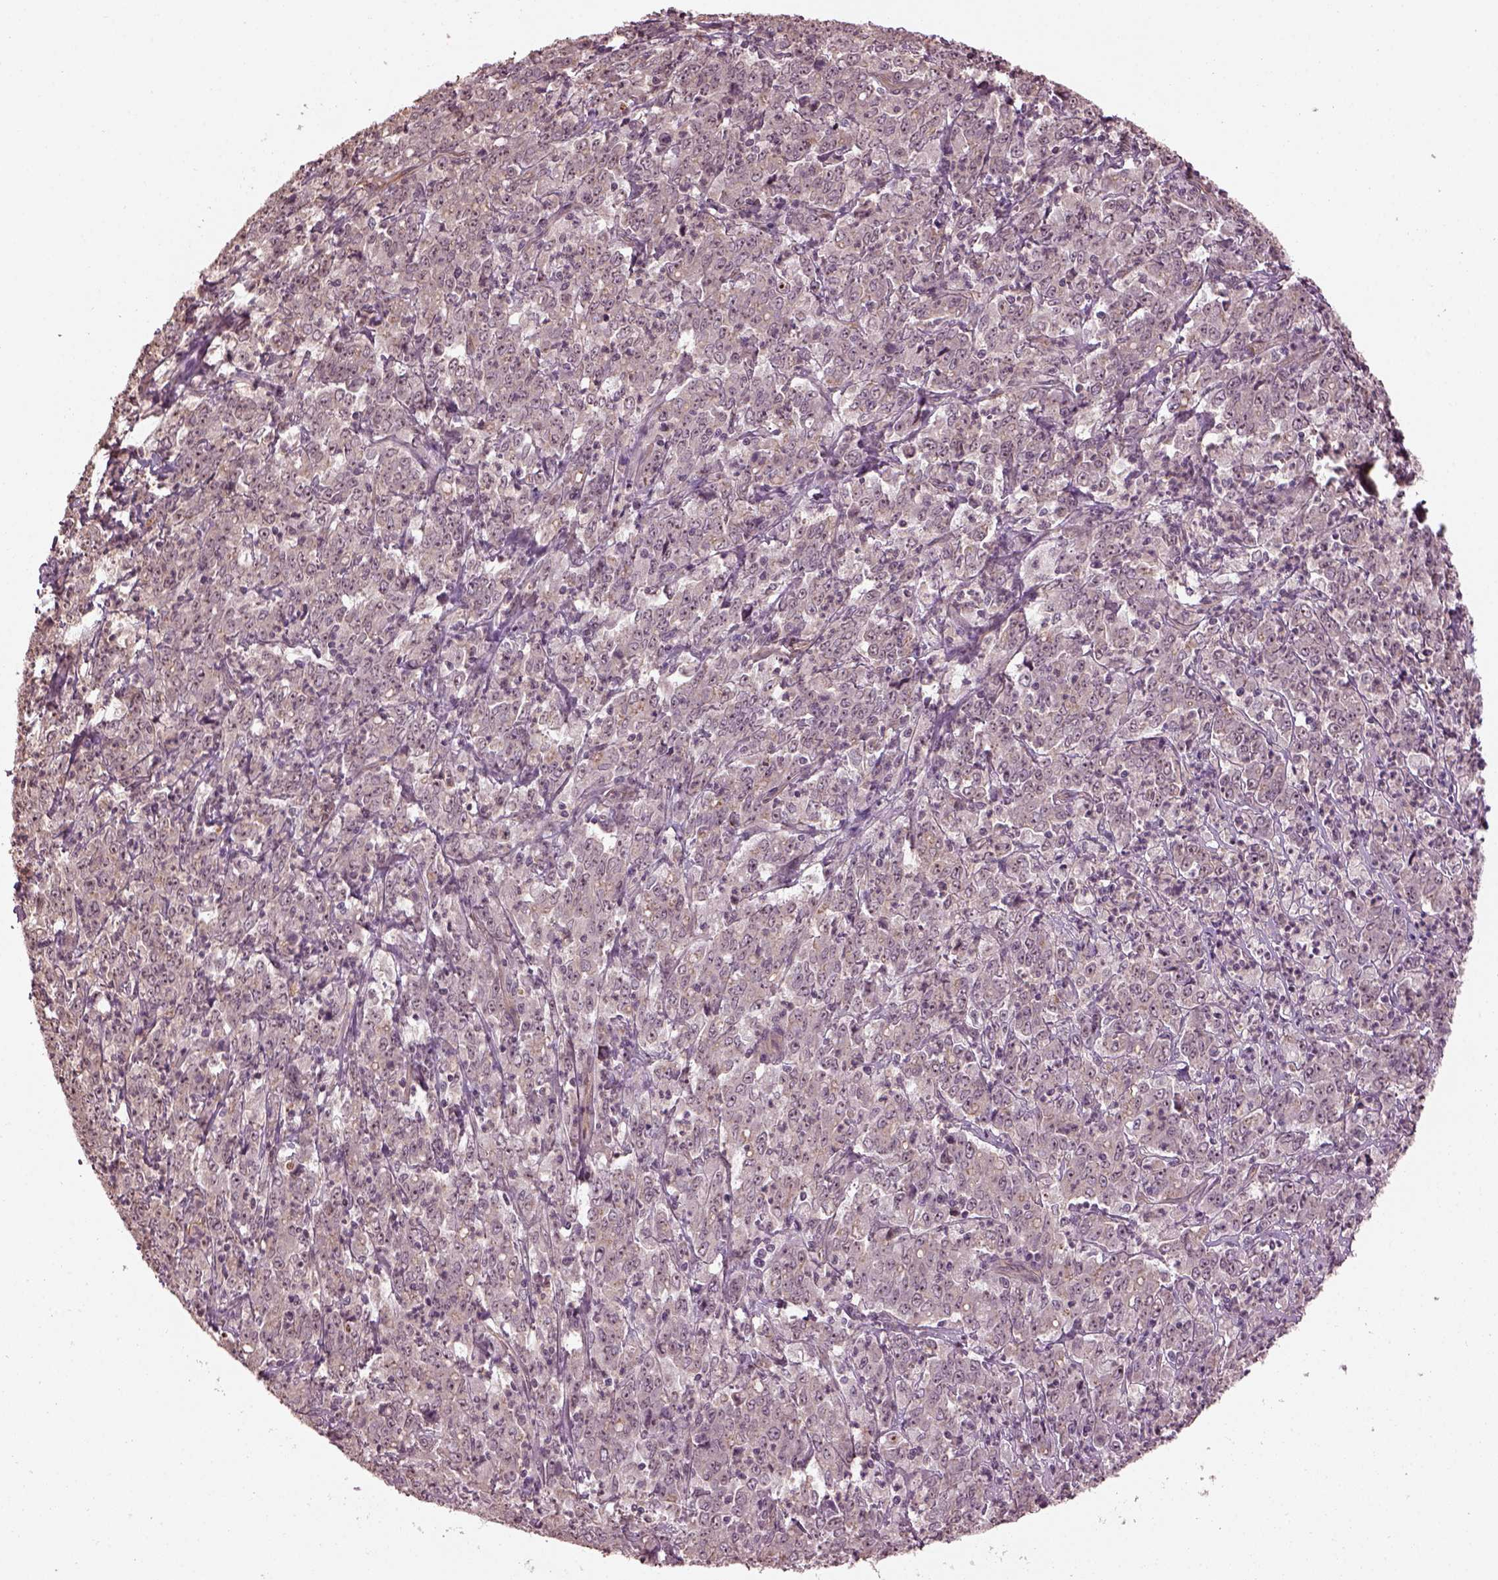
{"staining": {"intensity": "negative", "quantity": "none", "location": "none"}, "tissue": "stomach cancer", "cell_type": "Tumor cells", "image_type": "cancer", "snomed": [{"axis": "morphology", "description": "Adenocarcinoma, NOS"}, {"axis": "topography", "description": "Stomach, lower"}], "caption": "IHC micrograph of neoplastic tissue: human stomach cancer stained with DAB demonstrates no significant protein expression in tumor cells.", "gene": "GNRH1", "patient": {"sex": "female", "age": 71}}